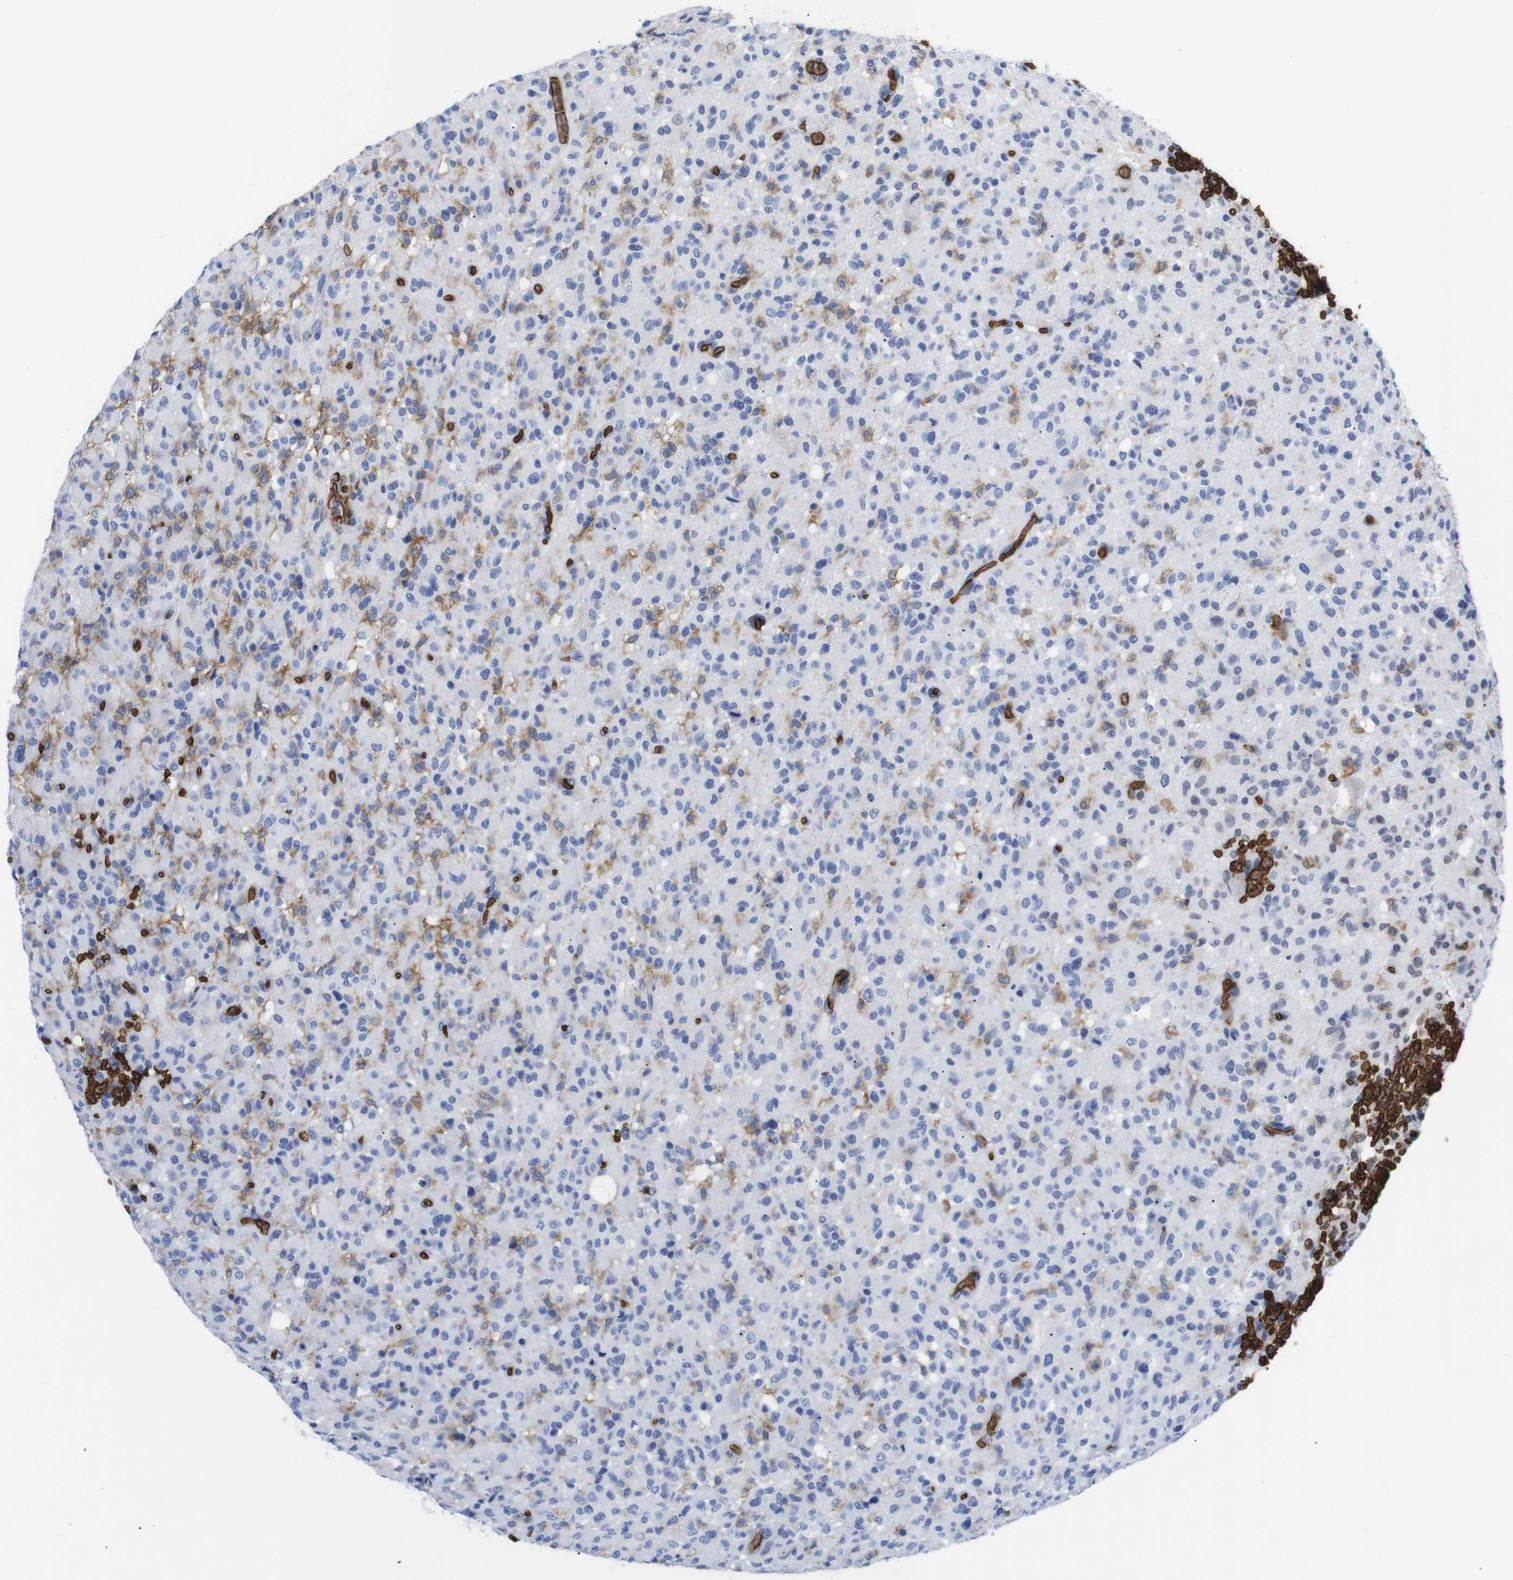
{"staining": {"intensity": "weak", "quantity": "25%-75%", "location": "cytoplasmic/membranous"}, "tissue": "glioma", "cell_type": "Tumor cells", "image_type": "cancer", "snomed": [{"axis": "morphology", "description": "Glioma, malignant, High grade"}, {"axis": "topography", "description": "Brain"}], "caption": "Tumor cells show weak cytoplasmic/membranous expression in about 25%-75% of cells in glioma.", "gene": "S1PR2", "patient": {"sex": "male", "age": 71}}